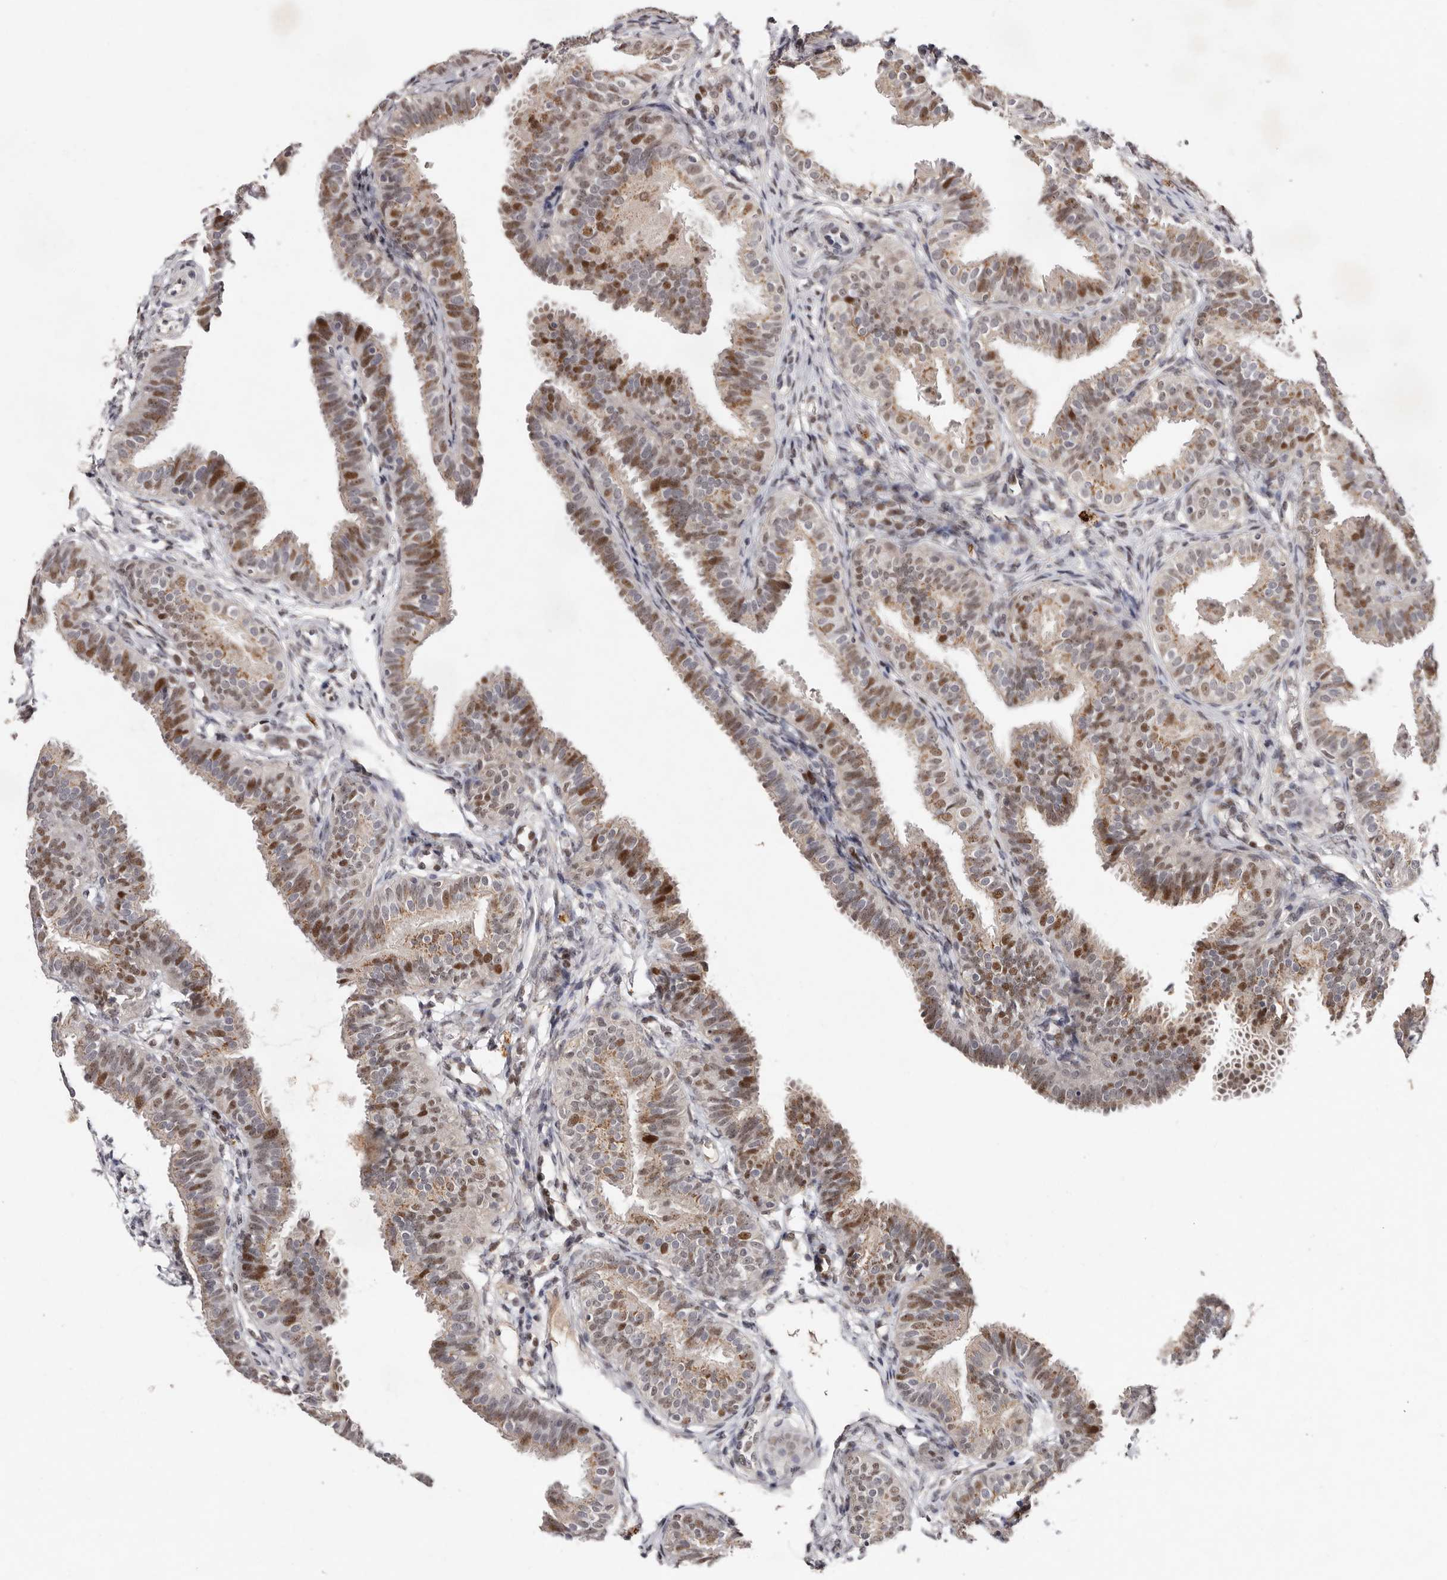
{"staining": {"intensity": "moderate", "quantity": "25%-75%", "location": "nuclear"}, "tissue": "fallopian tube", "cell_type": "Glandular cells", "image_type": "normal", "snomed": [{"axis": "morphology", "description": "Normal tissue, NOS"}, {"axis": "topography", "description": "Fallopian tube"}], "caption": "Immunohistochemical staining of unremarkable human fallopian tube displays 25%-75% levels of moderate nuclear protein expression in about 25%-75% of glandular cells.", "gene": "KLF7", "patient": {"sex": "female", "age": 35}}